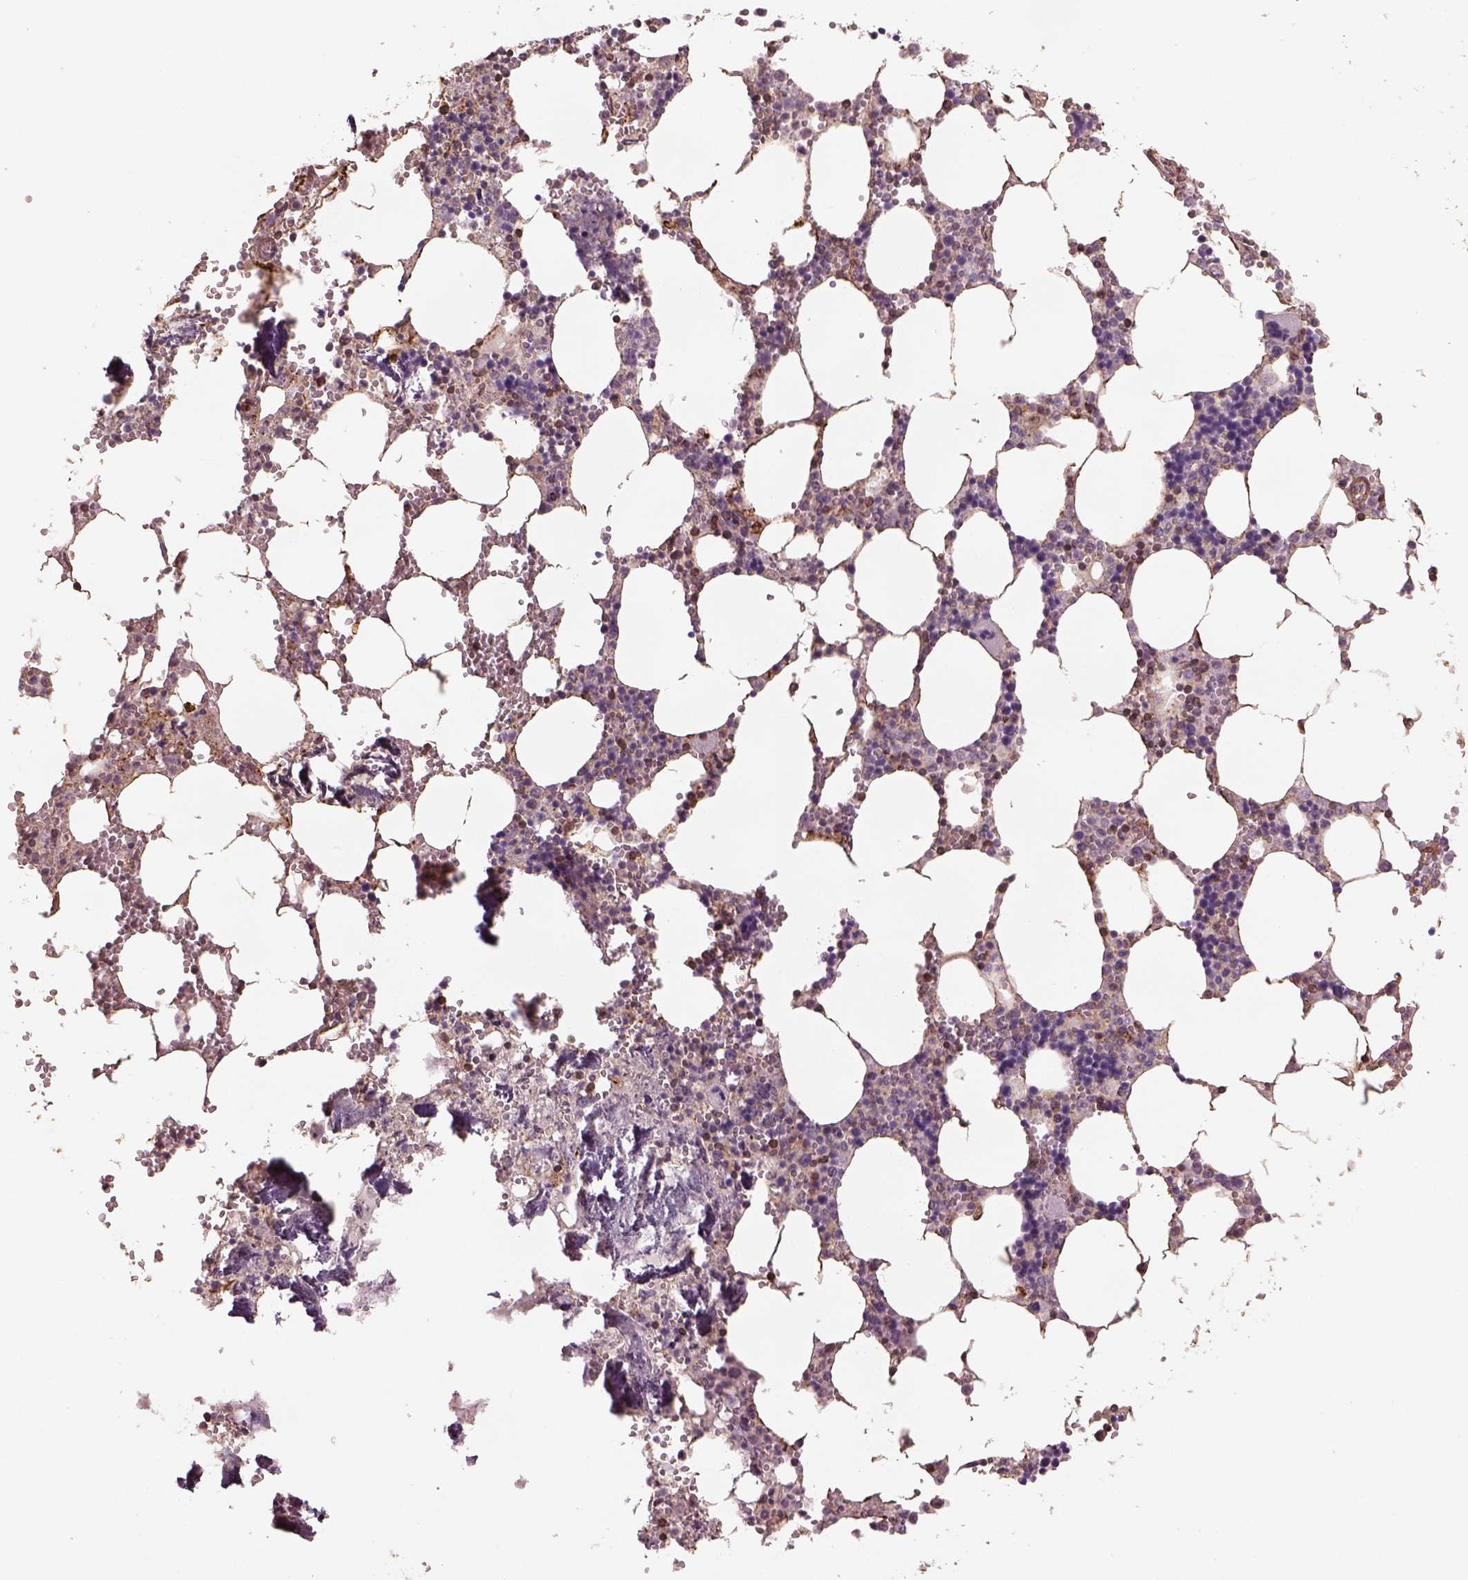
{"staining": {"intensity": "moderate", "quantity": "<25%", "location": "cytoplasmic/membranous"}, "tissue": "bone marrow", "cell_type": "Hematopoietic cells", "image_type": "normal", "snomed": [{"axis": "morphology", "description": "Normal tissue, NOS"}, {"axis": "topography", "description": "Bone marrow"}], "caption": "Protein positivity by IHC displays moderate cytoplasmic/membranous positivity in approximately <25% of hematopoietic cells in benign bone marrow.", "gene": "LIN7A", "patient": {"sex": "male", "age": 54}}